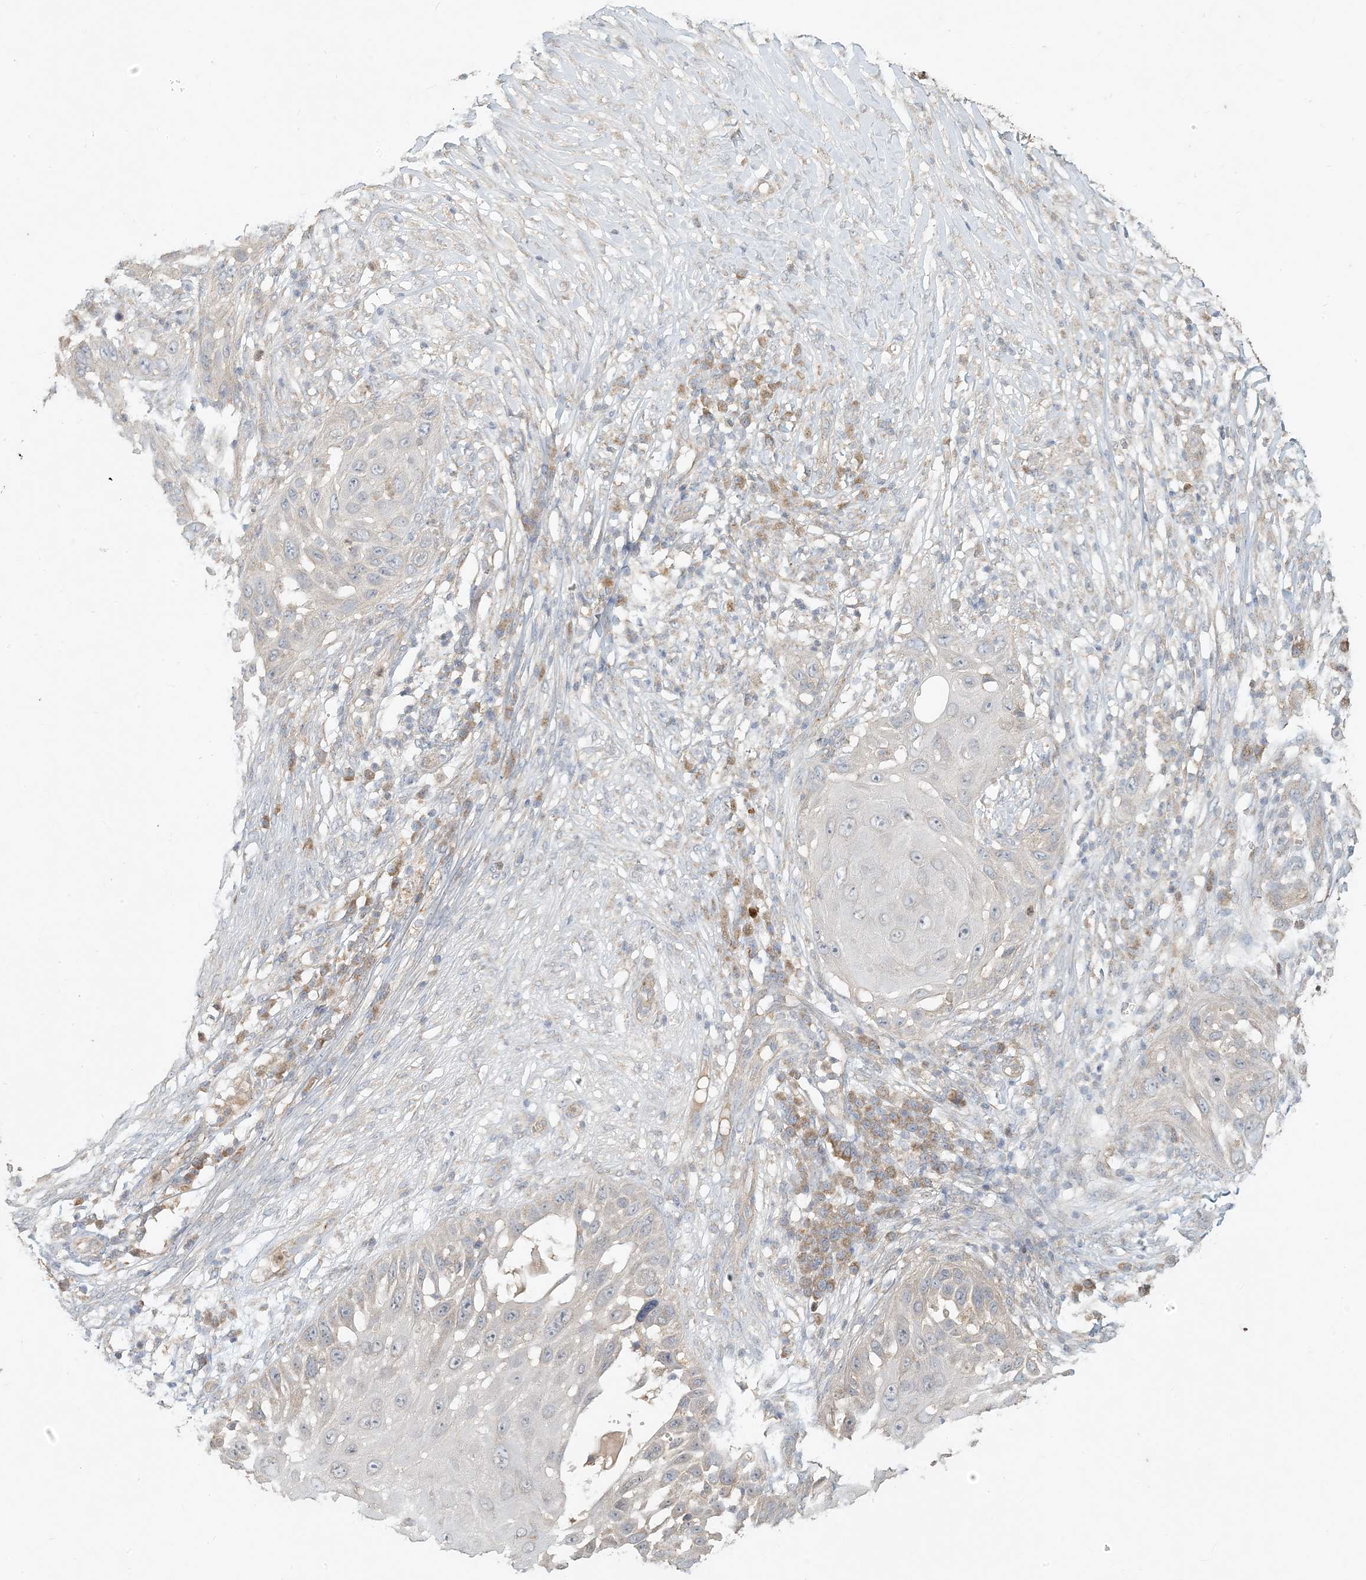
{"staining": {"intensity": "negative", "quantity": "none", "location": "none"}, "tissue": "skin cancer", "cell_type": "Tumor cells", "image_type": "cancer", "snomed": [{"axis": "morphology", "description": "Squamous cell carcinoma, NOS"}, {"axis": "topography", "description": "Skin"}], "caption": "Tumor cells show no significant expression in skin cancer (squamous cell carcinoma).", "gene": "MCOLN1", "patient": {"sex": "female", "age": 44}}